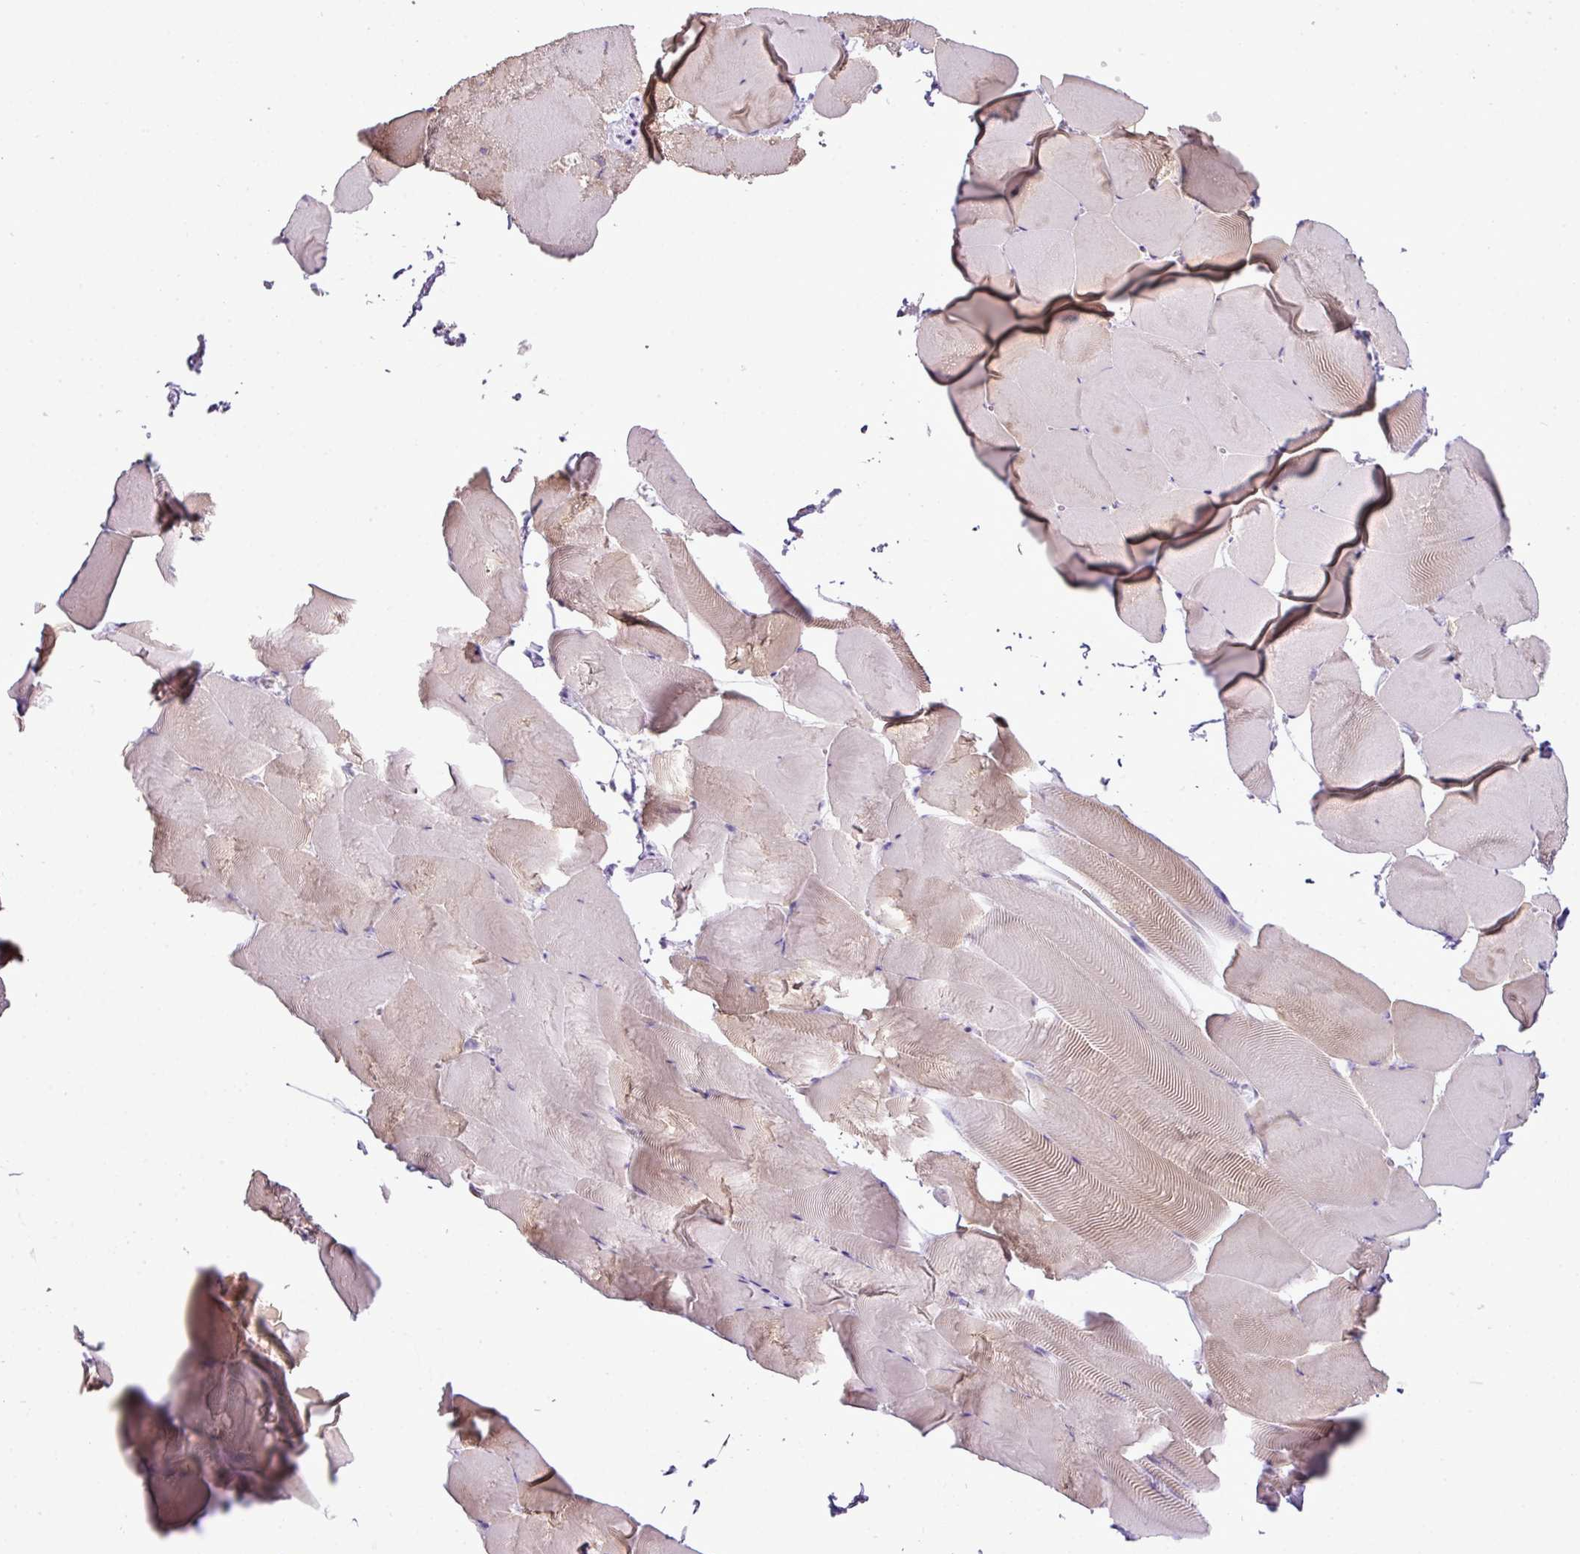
{"staining": {"intensity": "weak", "quantity": "25%-75%", "location": "cytoplasmic/membranous"}, "tissue": "skeletal muscle", "cell_type": "Myocytes", "image_type": "normal", "snomed": [{"axis": "morphology", "description": "Normal tissue, NOS"}, {"axis": "topography", "description": "Skeletal muscle"}], "caption": "The micrograph exhibits a brown stain indicating the presence of a protein in the cytoplasmic/membranous of myocytes in skeletal muscle.", "gene": "FAM43A", "patient": {"sex": "female", "age": 64}}